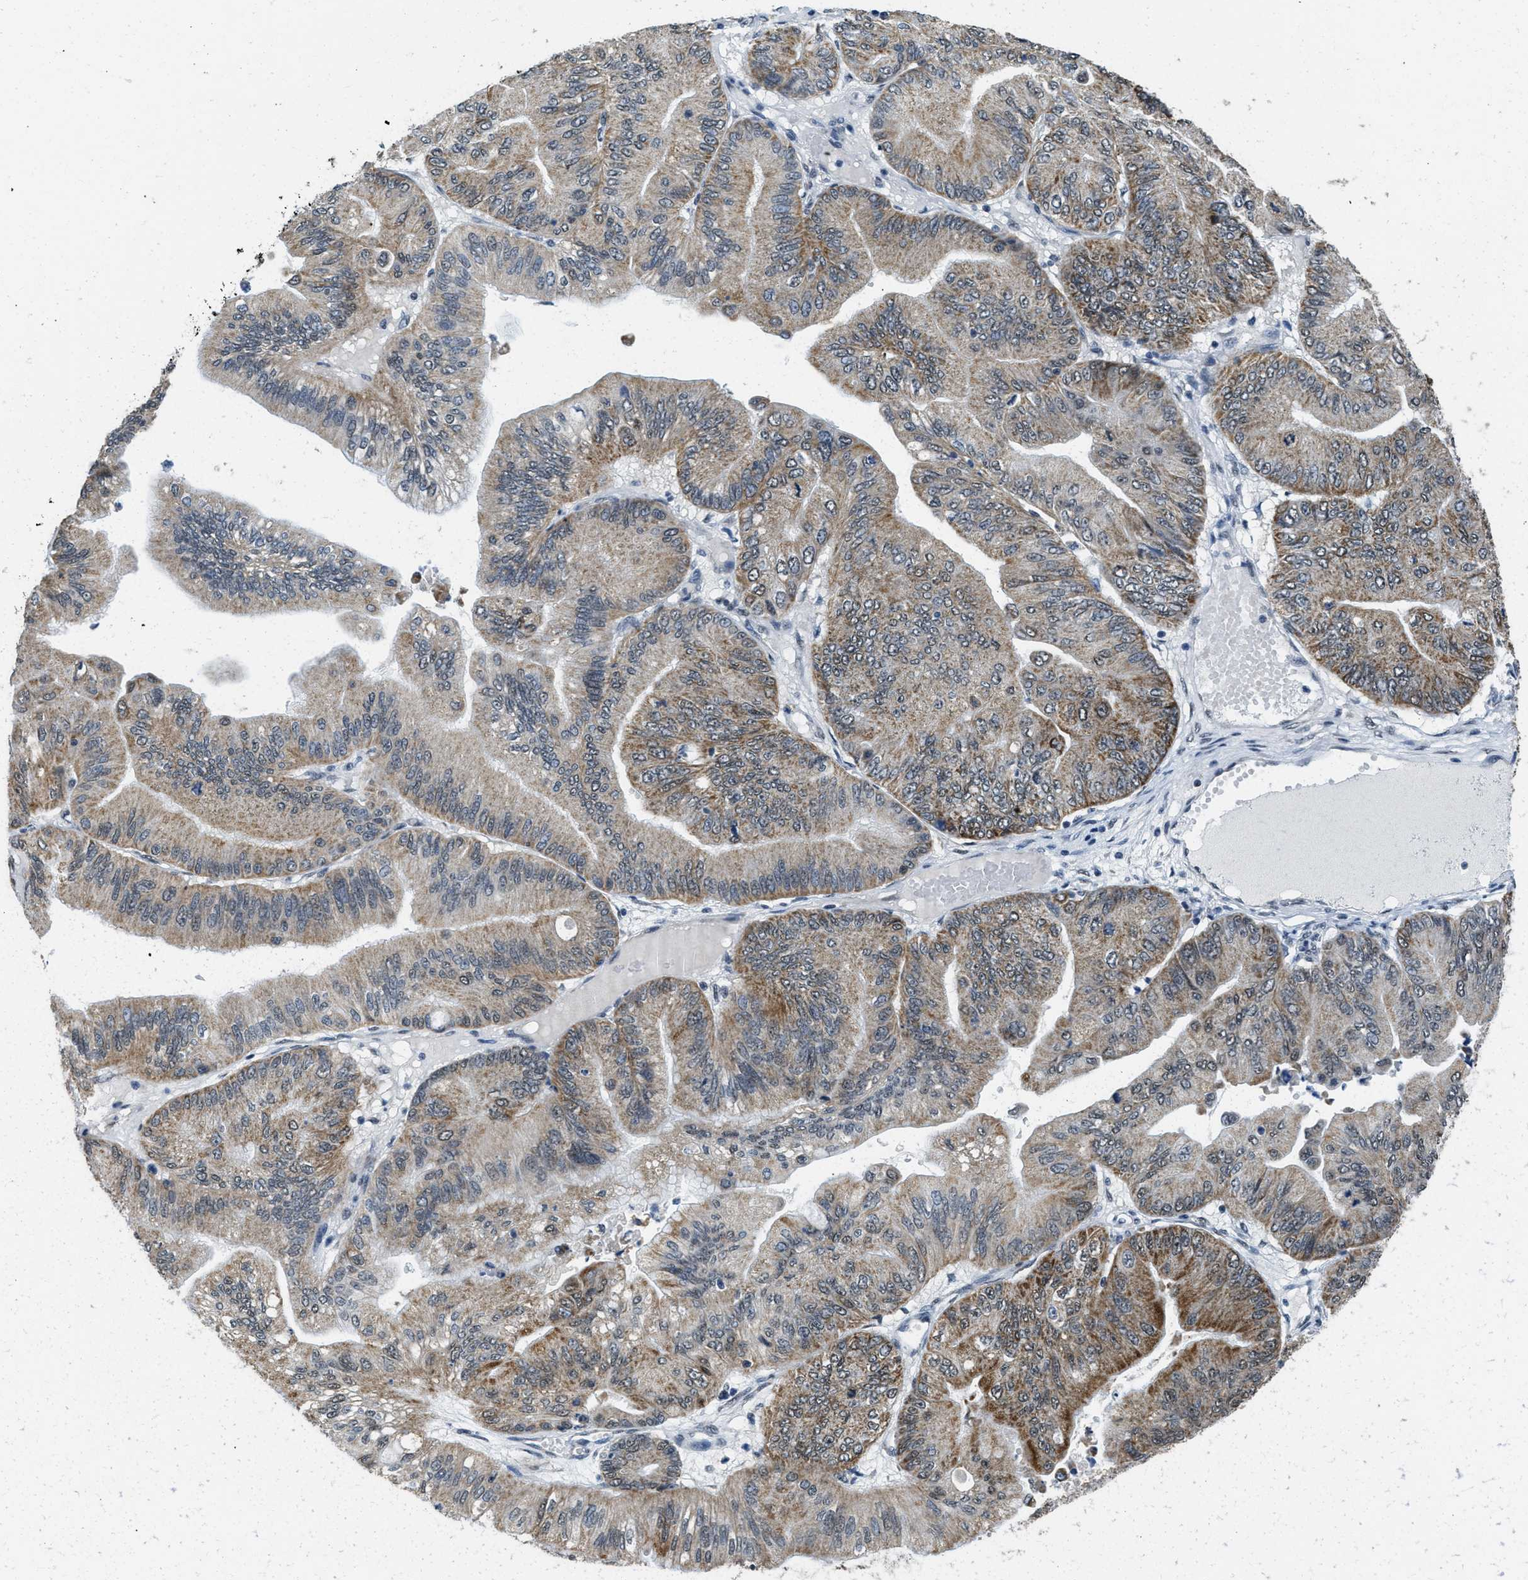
{"staining": {"intensity": "moderate", "quantity": ">75%", "location": "cytoplasmic/membranous"}, "tissue": "ovarian cancer", "cell_type": "Tumor cells", "image_type": "cancer", "snomed": [{"axis": "morphology", "description": "Cystadenocarcinoma, mucinous, NOS"}, {"axis": "topography", "description": "Ovary"}], "caption": "Protein expression analysis of human ovarian cancer (mucinous cystadenocarcinoma) reveals moderate cytoplasmic/membranous staining in about >75% of tumor cells. The staining is performed using DAB brown chromogen to label protein expression. The nuclei are counter-stained blue using hematoxylin.", "gene": "TOMM70", "patient": {"sex": "female", "age": 61}}